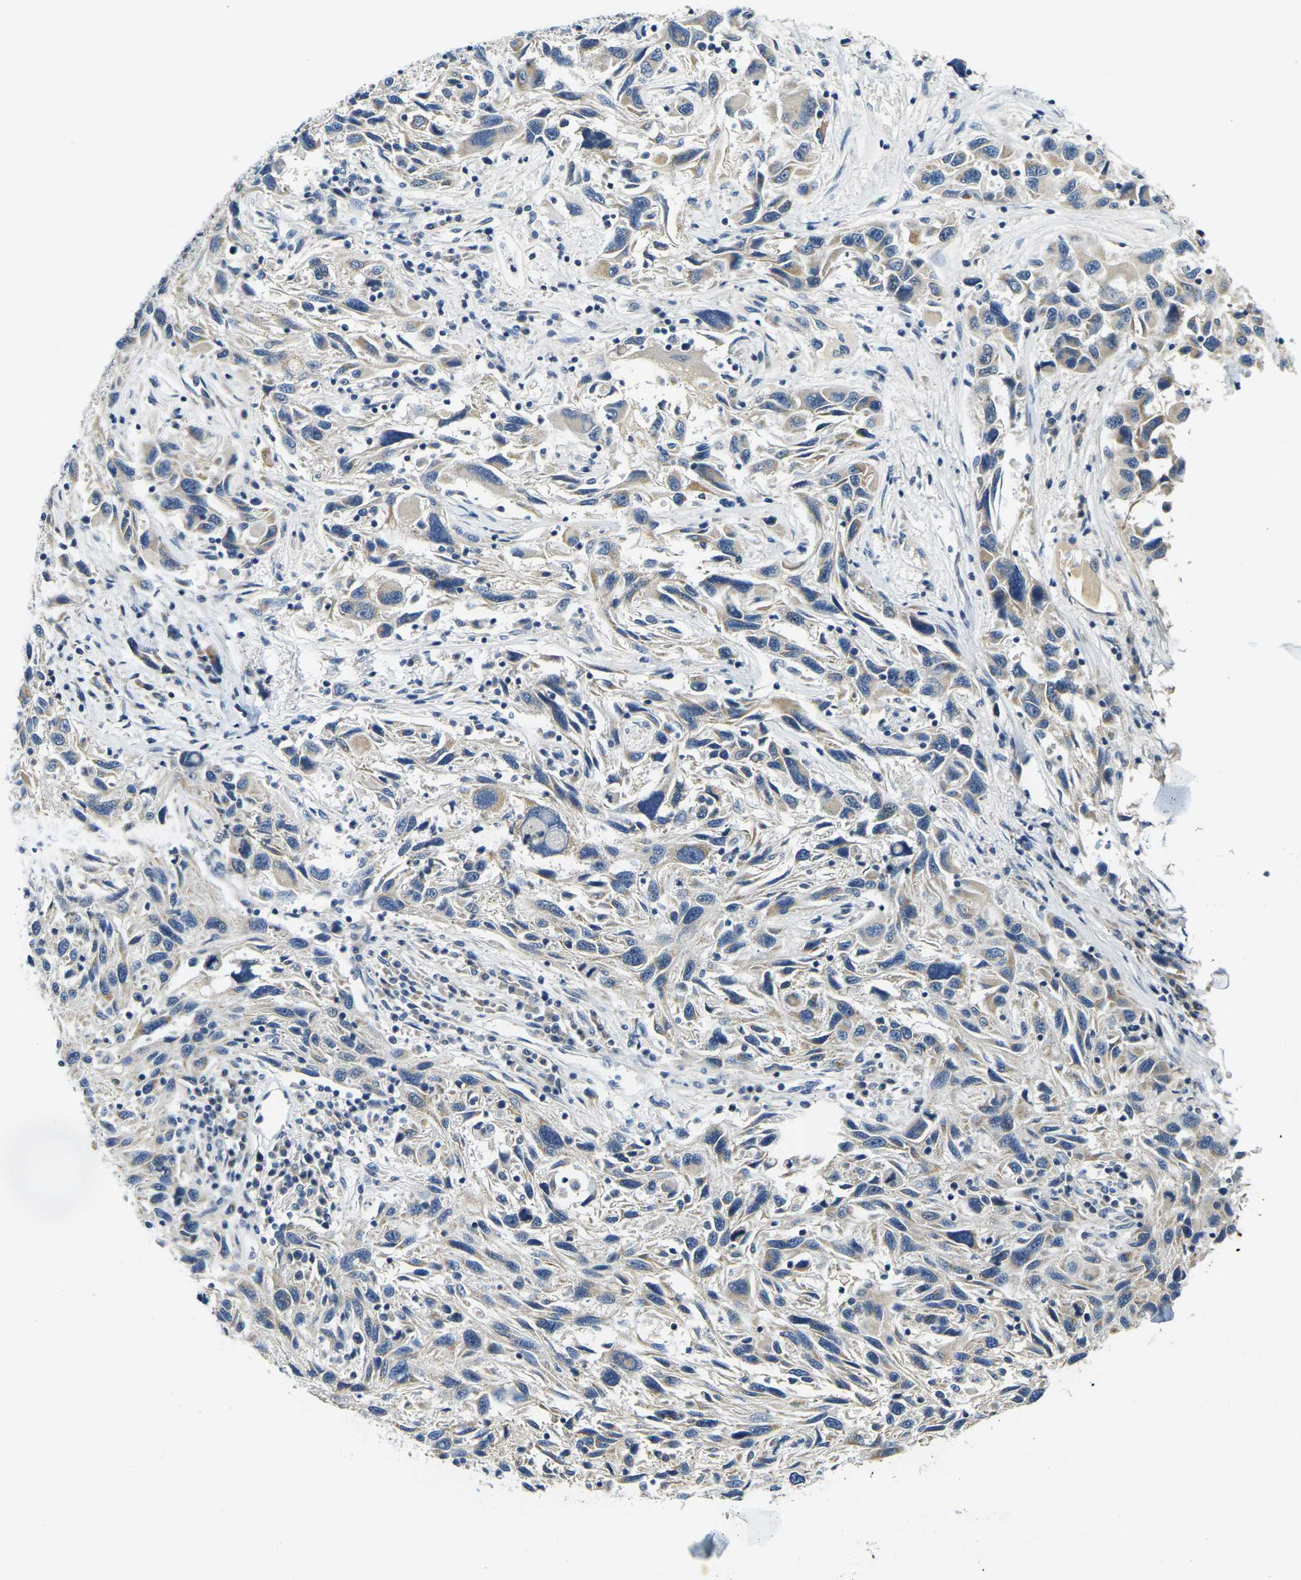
{"staining": {"intensity": "weak", "quantity": "25%-75%", "location": "cytoplasmic/membranous"}, "tissue": "melanoma", "cell_type": "Tumor cells", "image_type": "cancer", "snomed": [{"axis": "morphology", "description": "Malignant melanoma, NOS"}, {"axis": "topography", "description": "Skin"}], "caption": "Melanoma stained with a brown dye reveals weak cytoplasmic/membranous positive positivity in approximately 25%-75% of tumor cells.", "gene": "SHISAL2B", "patient": {"sex": "male", "age": 53}}